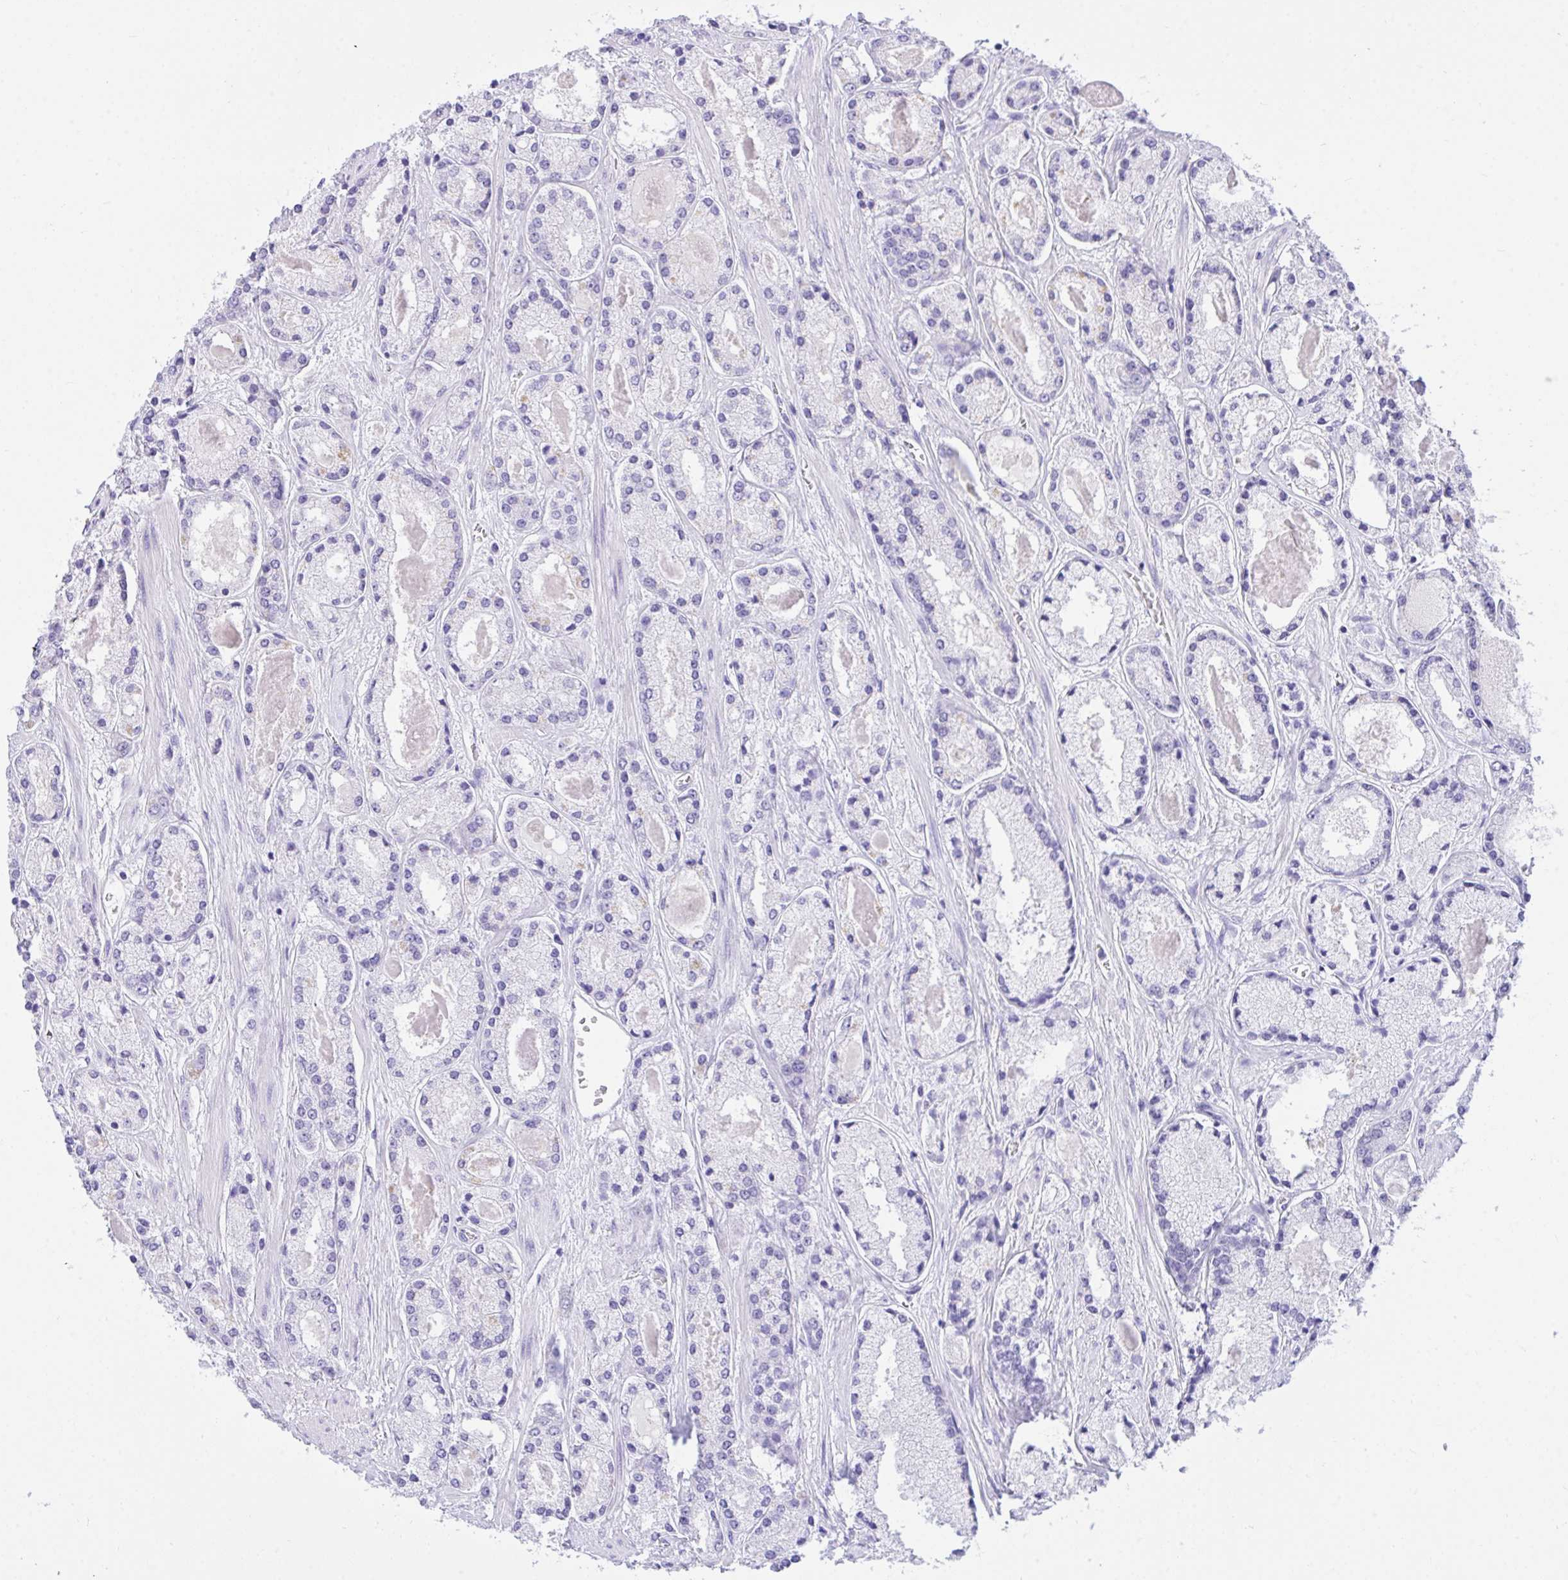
{"staining": {"intensity": "negative", "quantity": "none", "location": "none"}, "tissue": "prostate cancer", "cell_type": "Tumor cells", "image_type": "cancer", "snomed": [{"axis": "morphology", "description": "Adenocarcinoma, High grade"}, {"axis": "topography", "description": "Prostate"}], "caption": "A histopathology image of human prostate cancer (high-grade adenocarcinoma) is negative for staining in tumor cells. Nuclei are stained in blue.", "gene": "TLN2", "patient": {"sex": "male", "age": 67}}